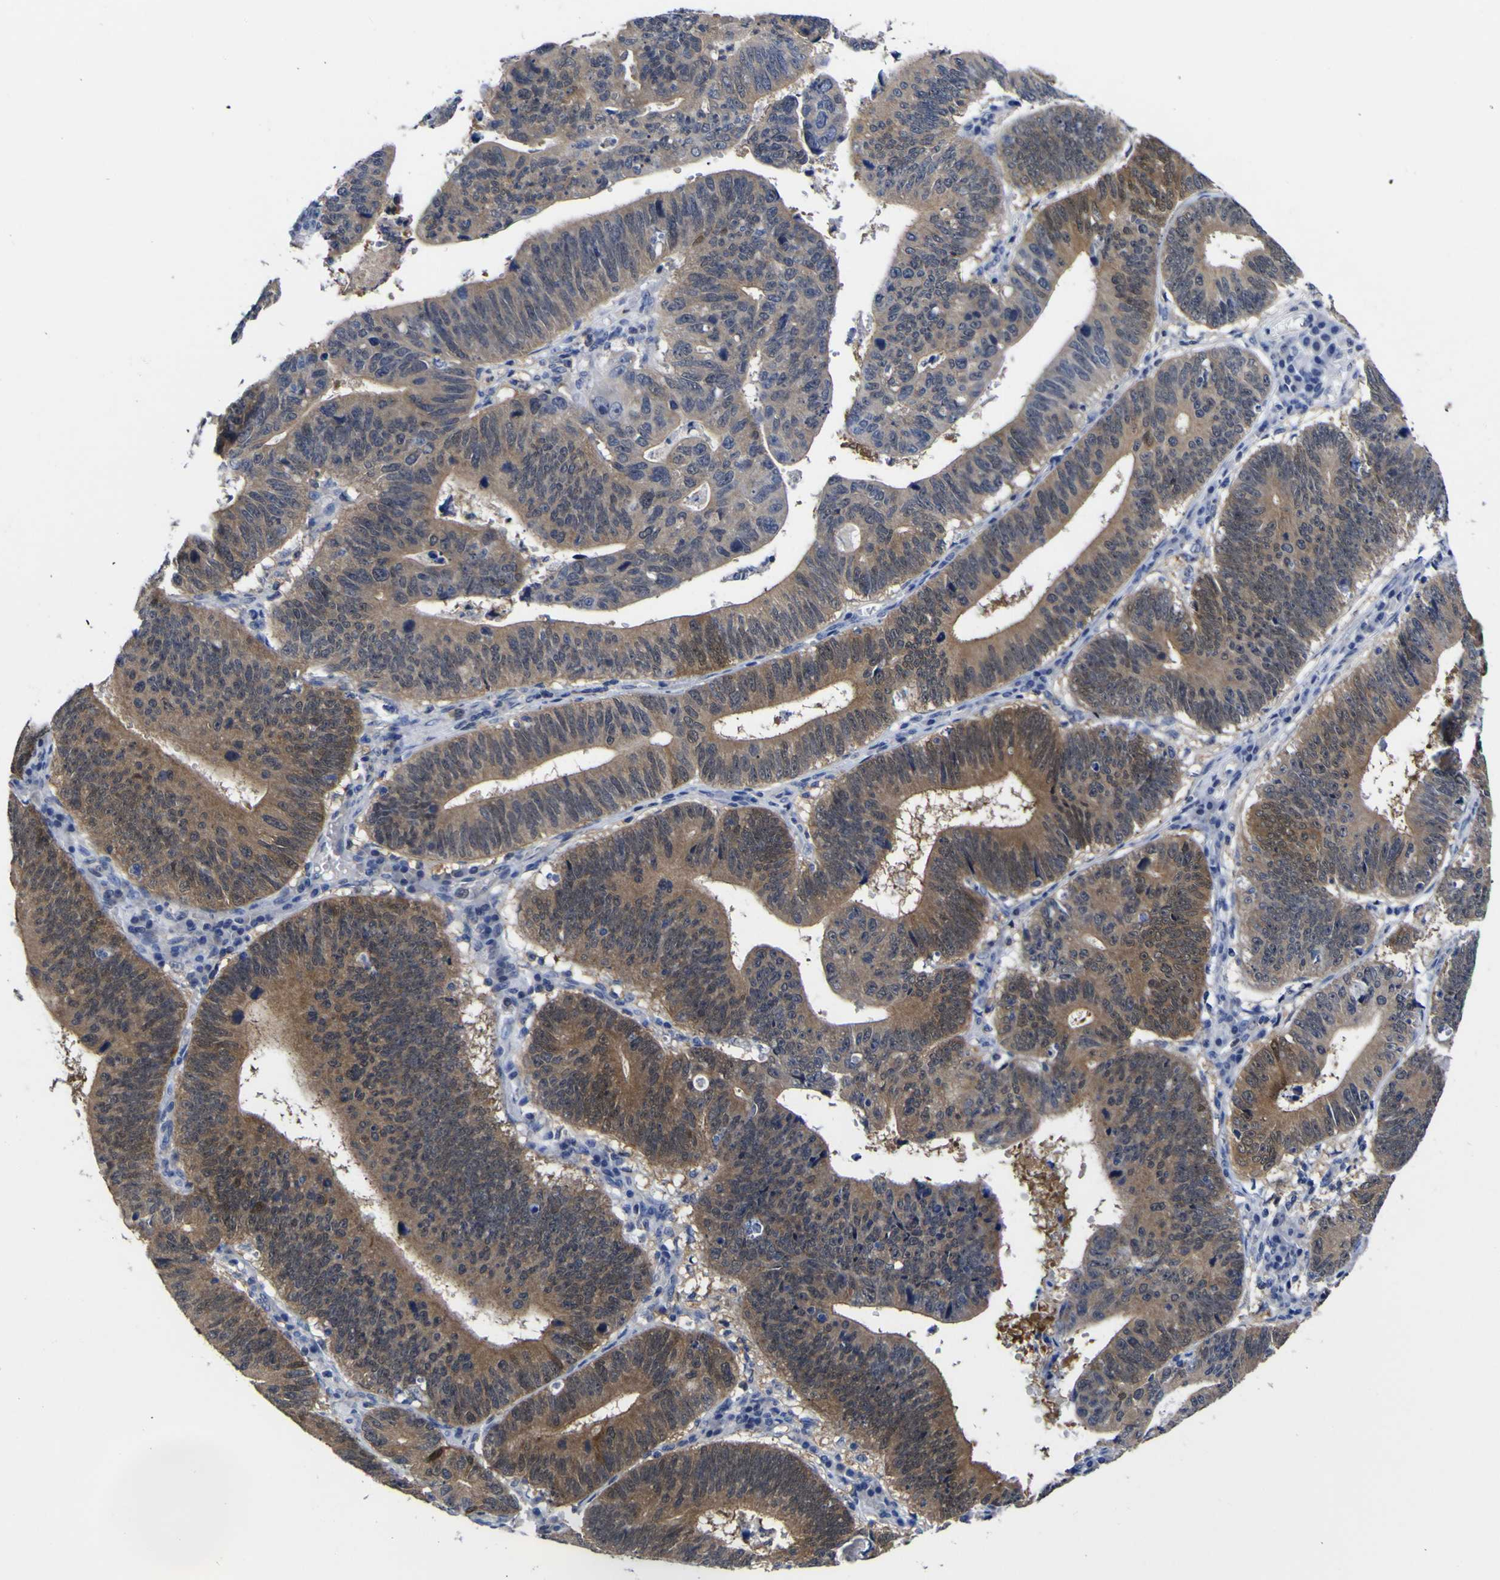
{"staining": {"intensity": "moderate", "quantity": ">75%", "location": "cytoplasmic/membranous"}, "tissue": "stomach cancer", "cell_type": "Tumor cells", "image_type": "cancer", "snomed": [{"axis": "morphology", "description": "Adenocarcinoma, NOS"}, {"axis": "topography", "description": "Stomach"}], "caption": "The image reveals staining of stomach adenocarcinoma, revealing moderate cytoplasmic/membranous protein positivity (brown color) within tumor cells.", "gene": "CASP6", "patient": {"sex": "male", "age": 59}}